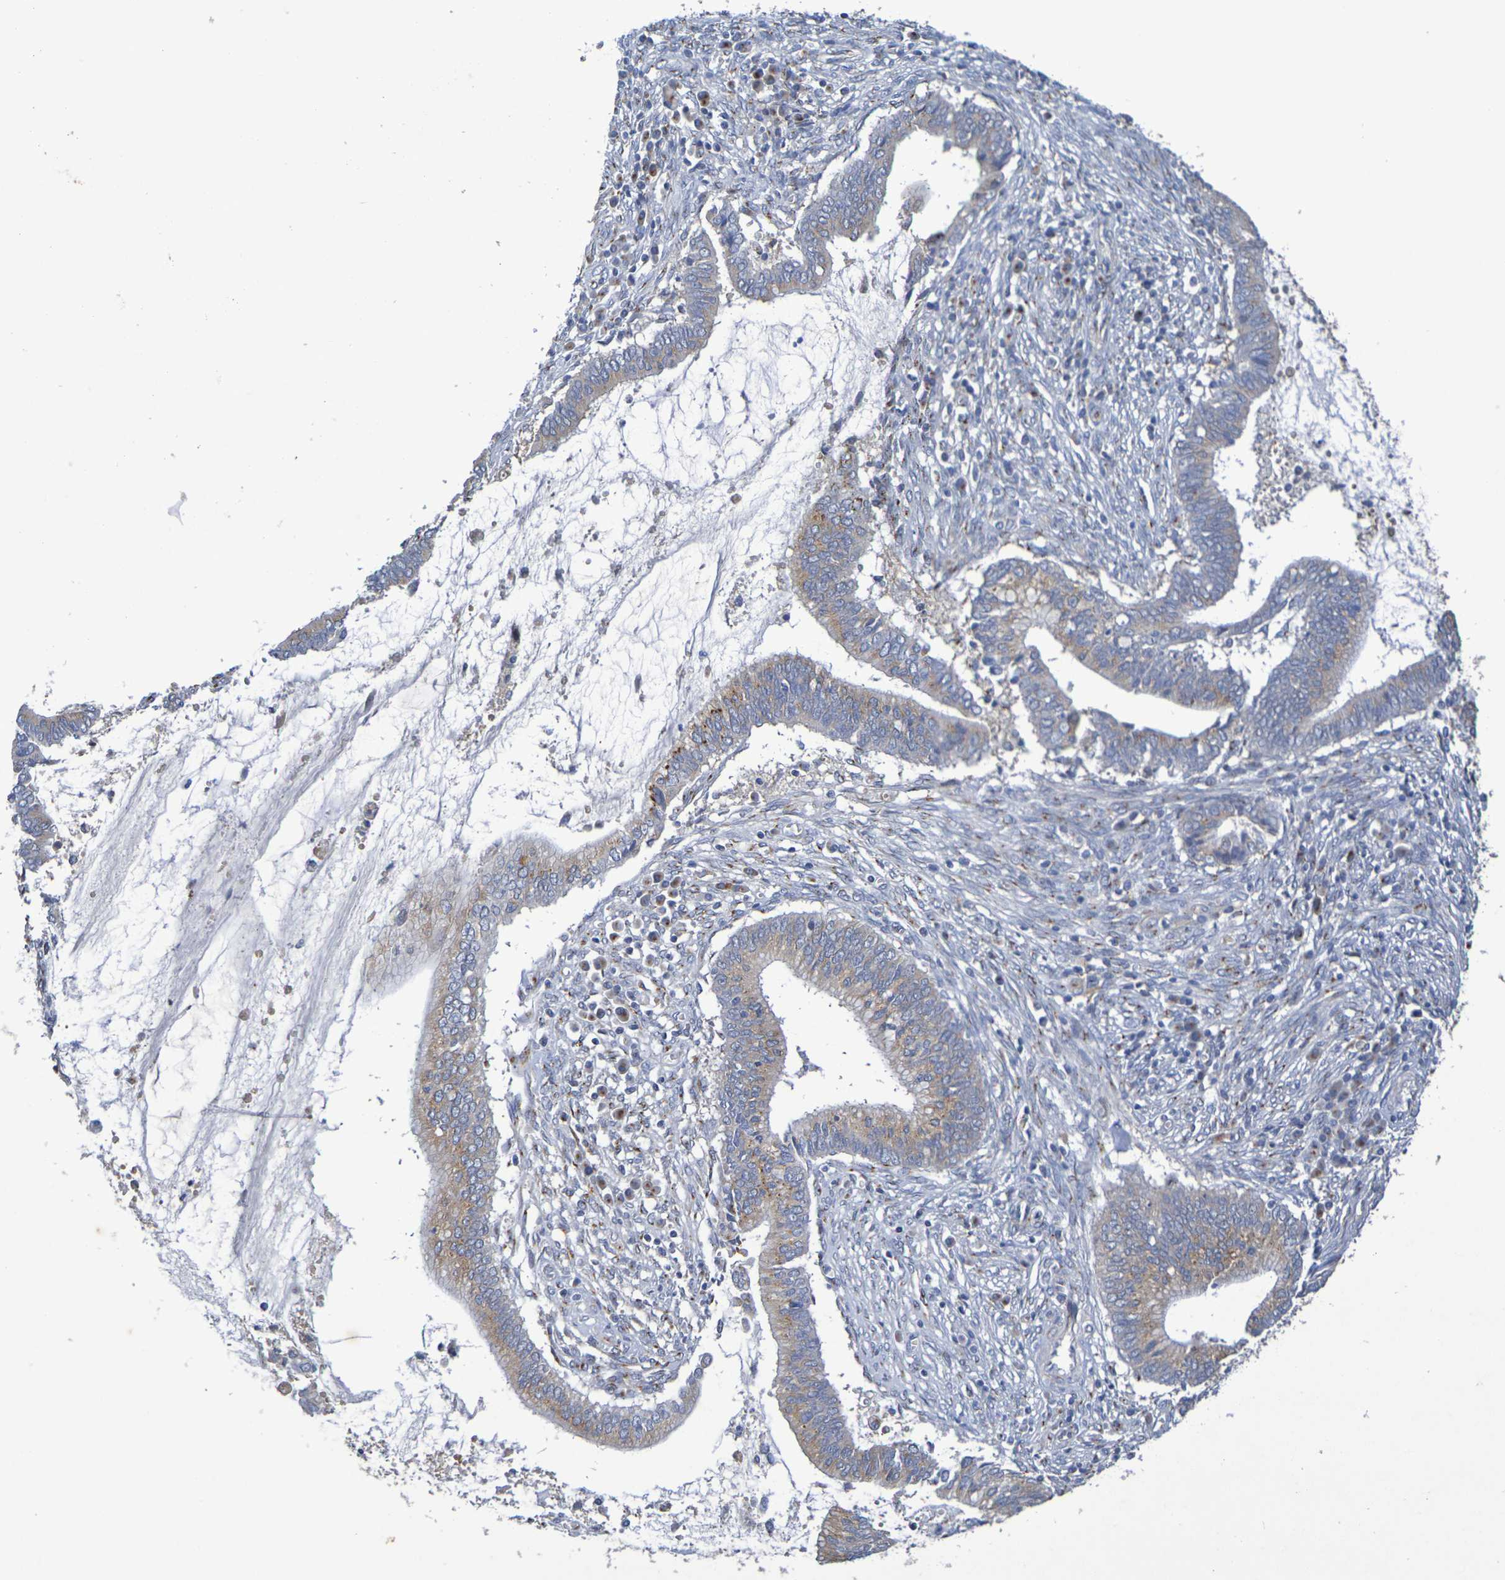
{"staining": {"intensity": "weak", "quantity": "25%-75%", "location": "cytoplasmic/membranous"}, "tissue": "cervical cancer", "cell_type": "Tumor cells", "image_type": "cancer", "snomed": [{"axis": "morphology", "description": "Adenocarcinoma, NOS"}, {"axis": "topography", "description": "Cervix"}], "caption": "Immunohistochemistry (DAB) staining of human cervical cancer (adenocarcinoma) shows weak cytoplasmic/membranous protein staining in about 25%-75% of tumor cells.", "gene": "DCP2", "patient": {"sex": "female", "age": 44}}